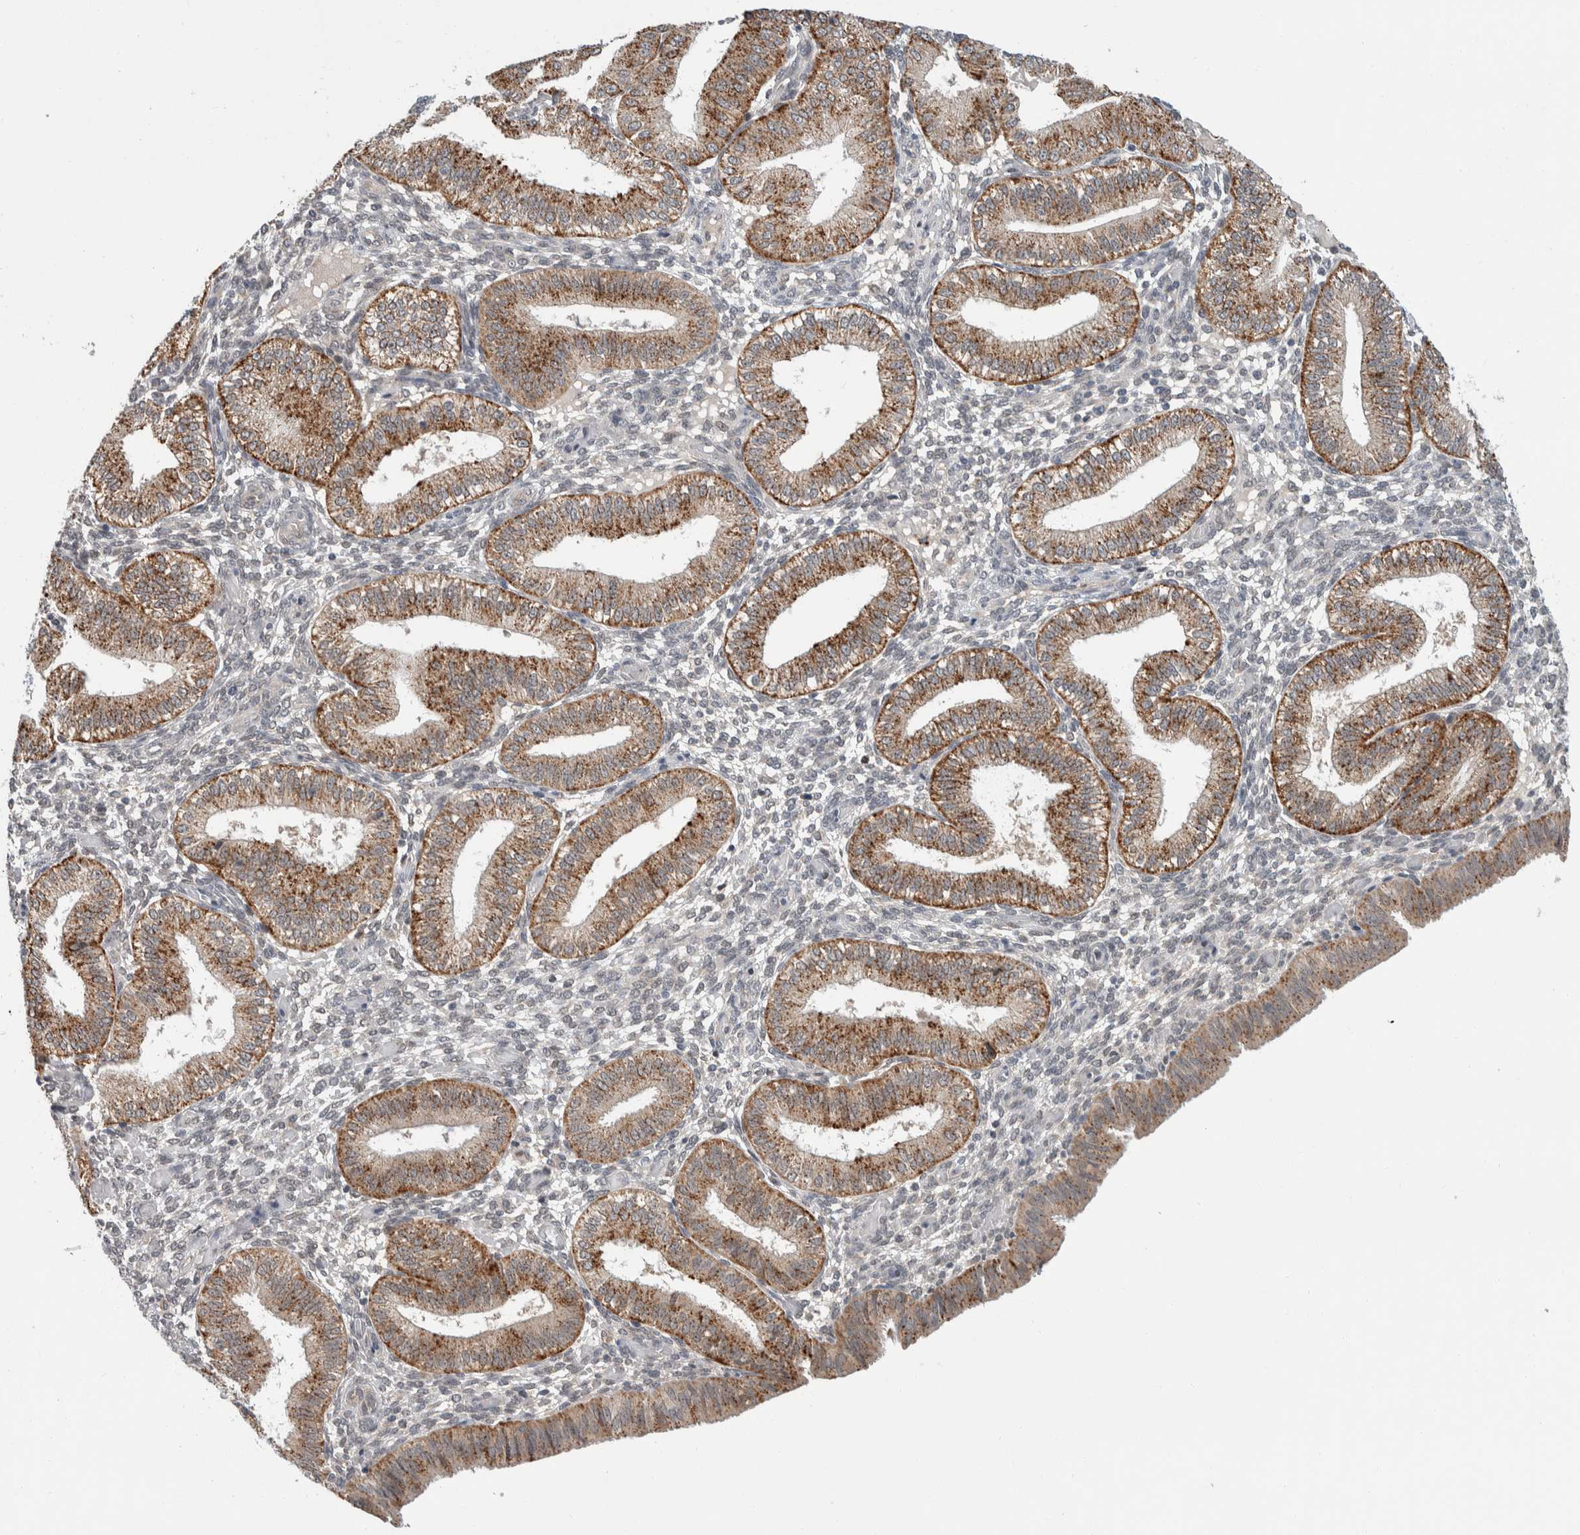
{"staining": {"intensity": "negative", "quantity": "none", "location": "none"}, "tissue": "endometrium", "cell_type": "Cells in endometrial stroma", "image_type": "normal", "snomed": [{"axis": "morphology", "description": "Normal tissue, NOS"}, {"axis": "topography", "description": "Endometrium"}], "caption": "DAB immunohistochemical staining of benign endometrium reveals no significant staining in cells in endometrial stroma. (DAB (3,3'-diaminobenzidine) immunohistochemistry with hematoxylin counter stain).", "gene": "SHPK", "patient": {"sex": "female", "age": 39}}